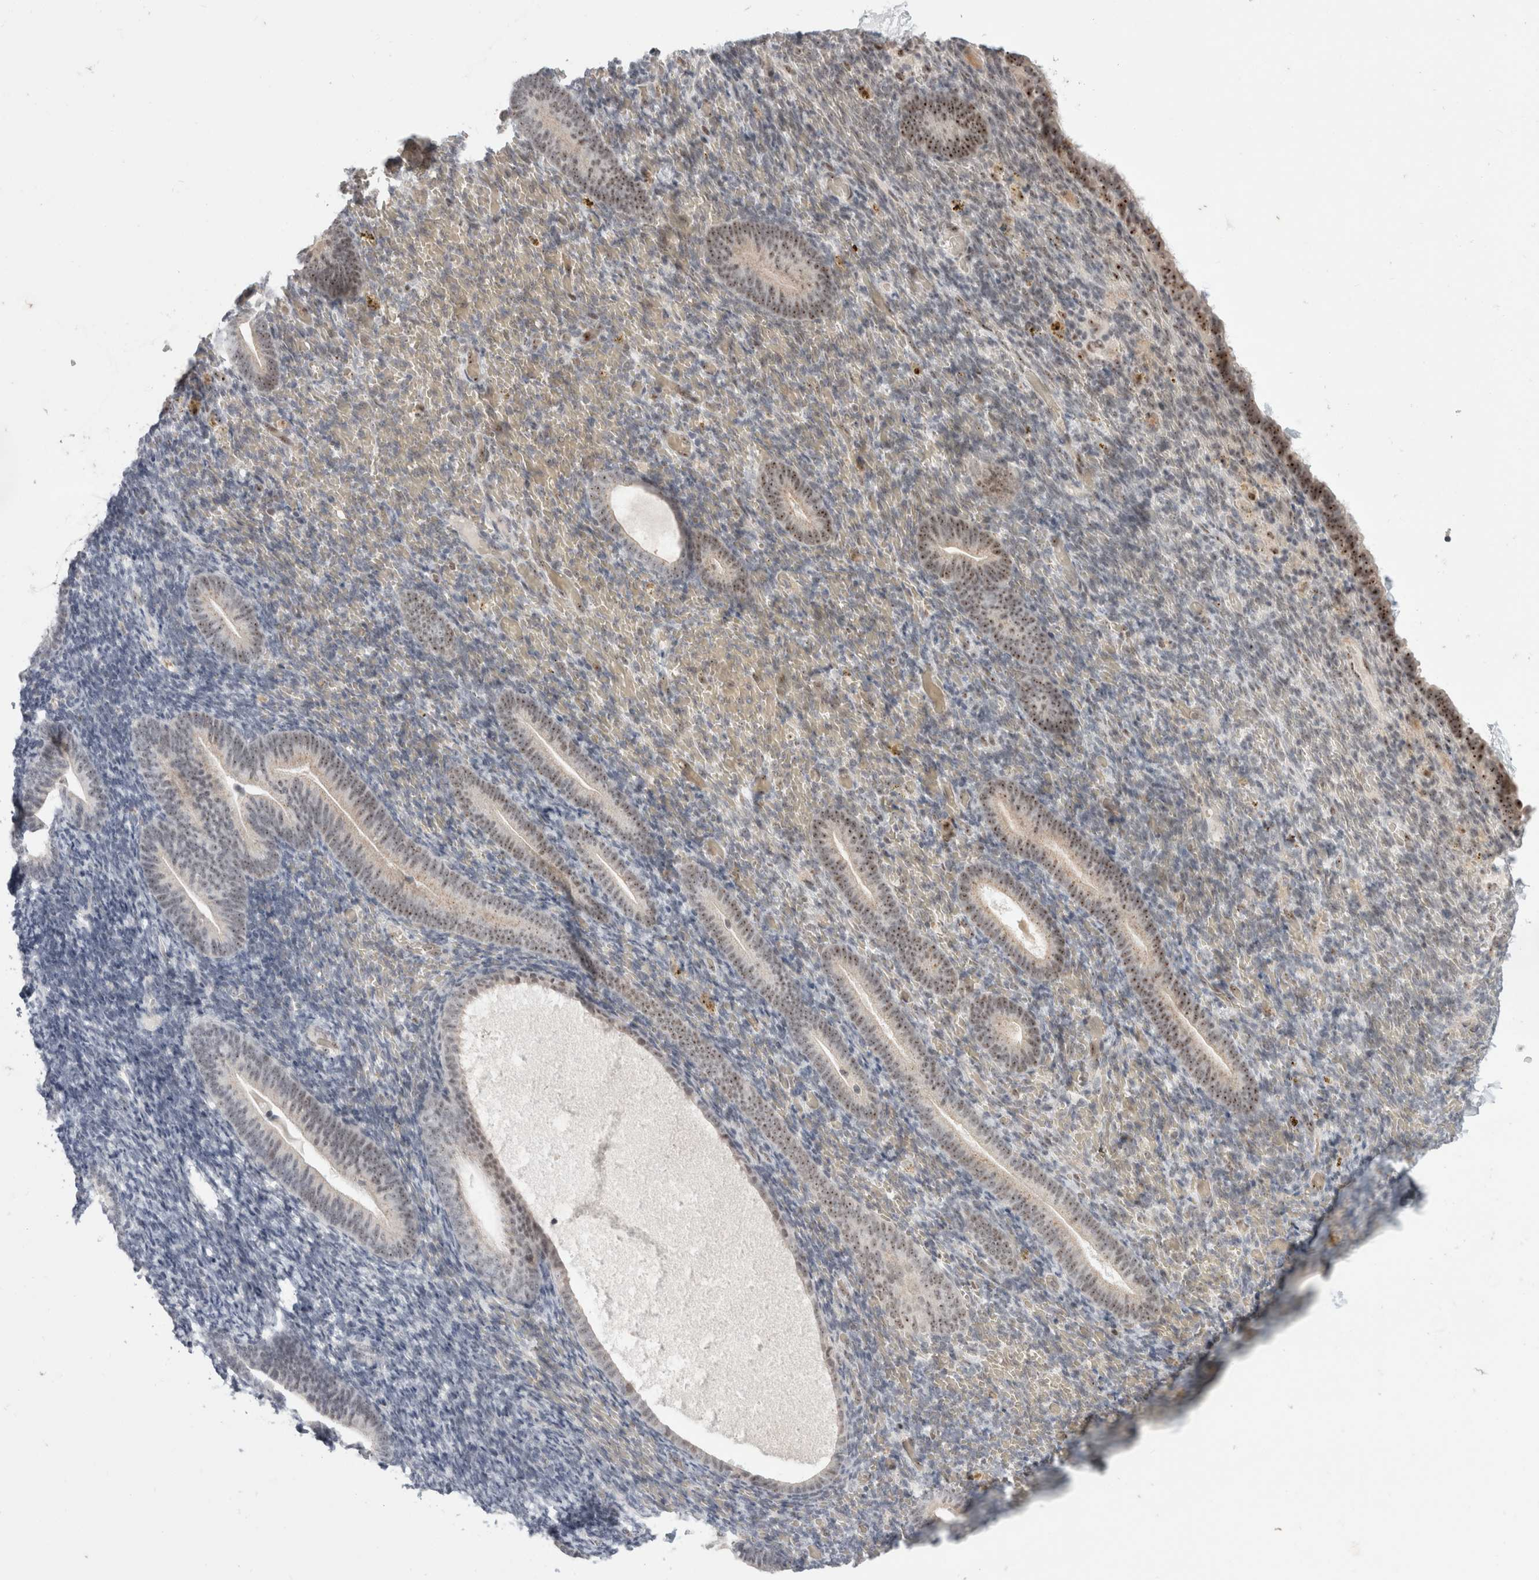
{"staining": {"intensity": "weak", "quantity": "<25%", "location": "nuclear"}, "tissue": "endometrium", "cell_type": "Cells in endometrial stroma", "image_type": "normal", "snomed": [{"axis": "morphology", "description": "Normal tissue, NOS"}, {"axis": "topography", "description": "Endometrium"}], "caption": "Immunohistochemical staining of benign endometrium reveals no significant positivity in cells in endometrial stroma. Nuclei are stained in blue.", "gene": "SENP6", "patient": {"sex": "female", "age": 51}}